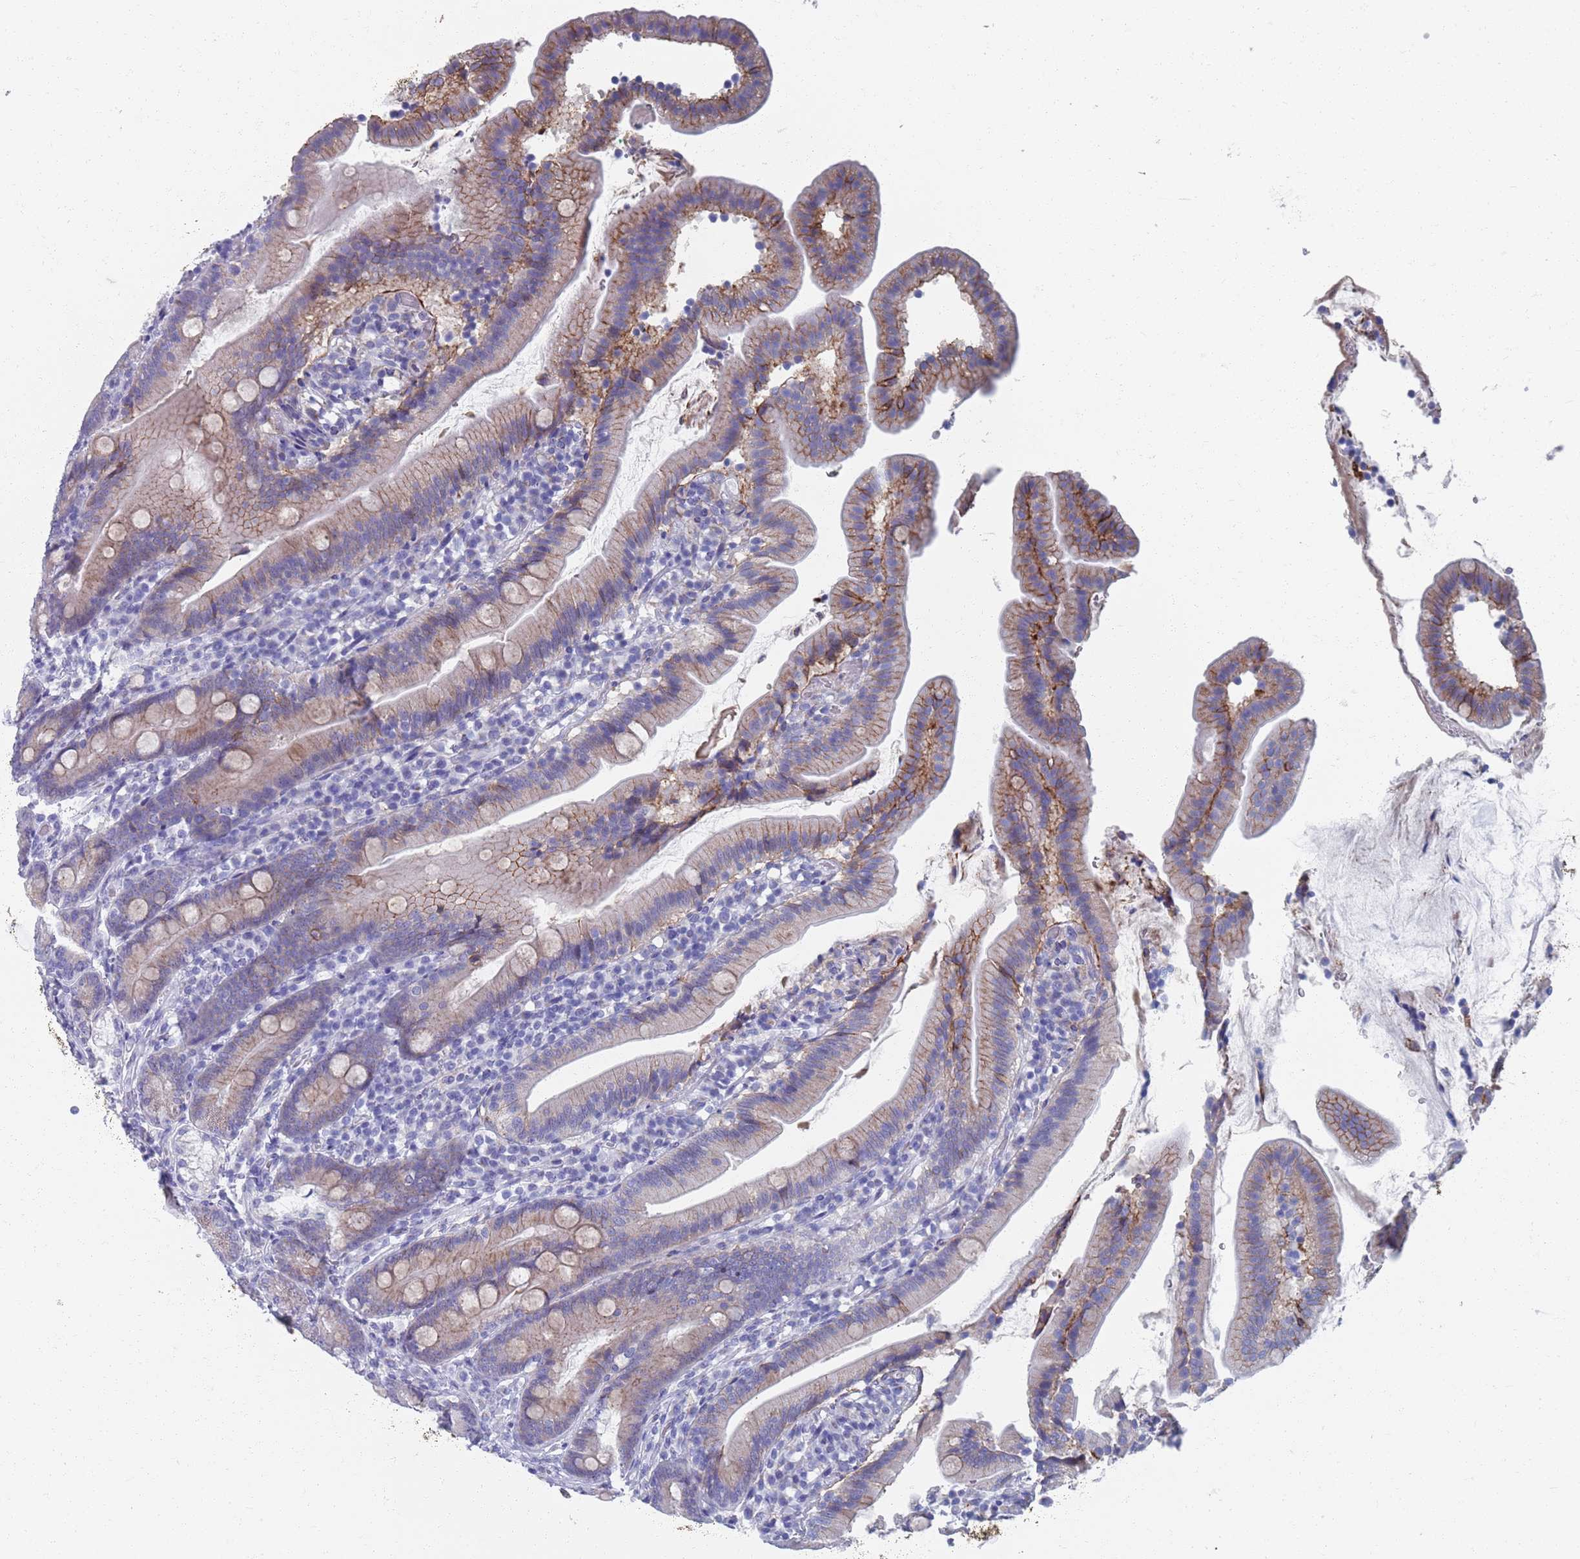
{"staining": {"intensity": "moderate", "quantity": "25%-75%", "location": "cytoplasmic/membranous"}, "tissue": "duodenum", "cell_type": "Glandular cells", "image_type": "normal", "snomed": [{"axis": "morphology", "description": "Normal tissue, NOS"}, {"axis": "topography", "description": "Duodenum"}], "caption": "Protein expression analysis of unremarkable human duodenum reveals moderate cytoplasmic/membranous expression in about 25%-75% of glandular cells. Ihc stains the protein of interest in brown and the nuclei are stained blue.", "gene": "PLOD1", "patient": {"sex": "female", "age": 67}}